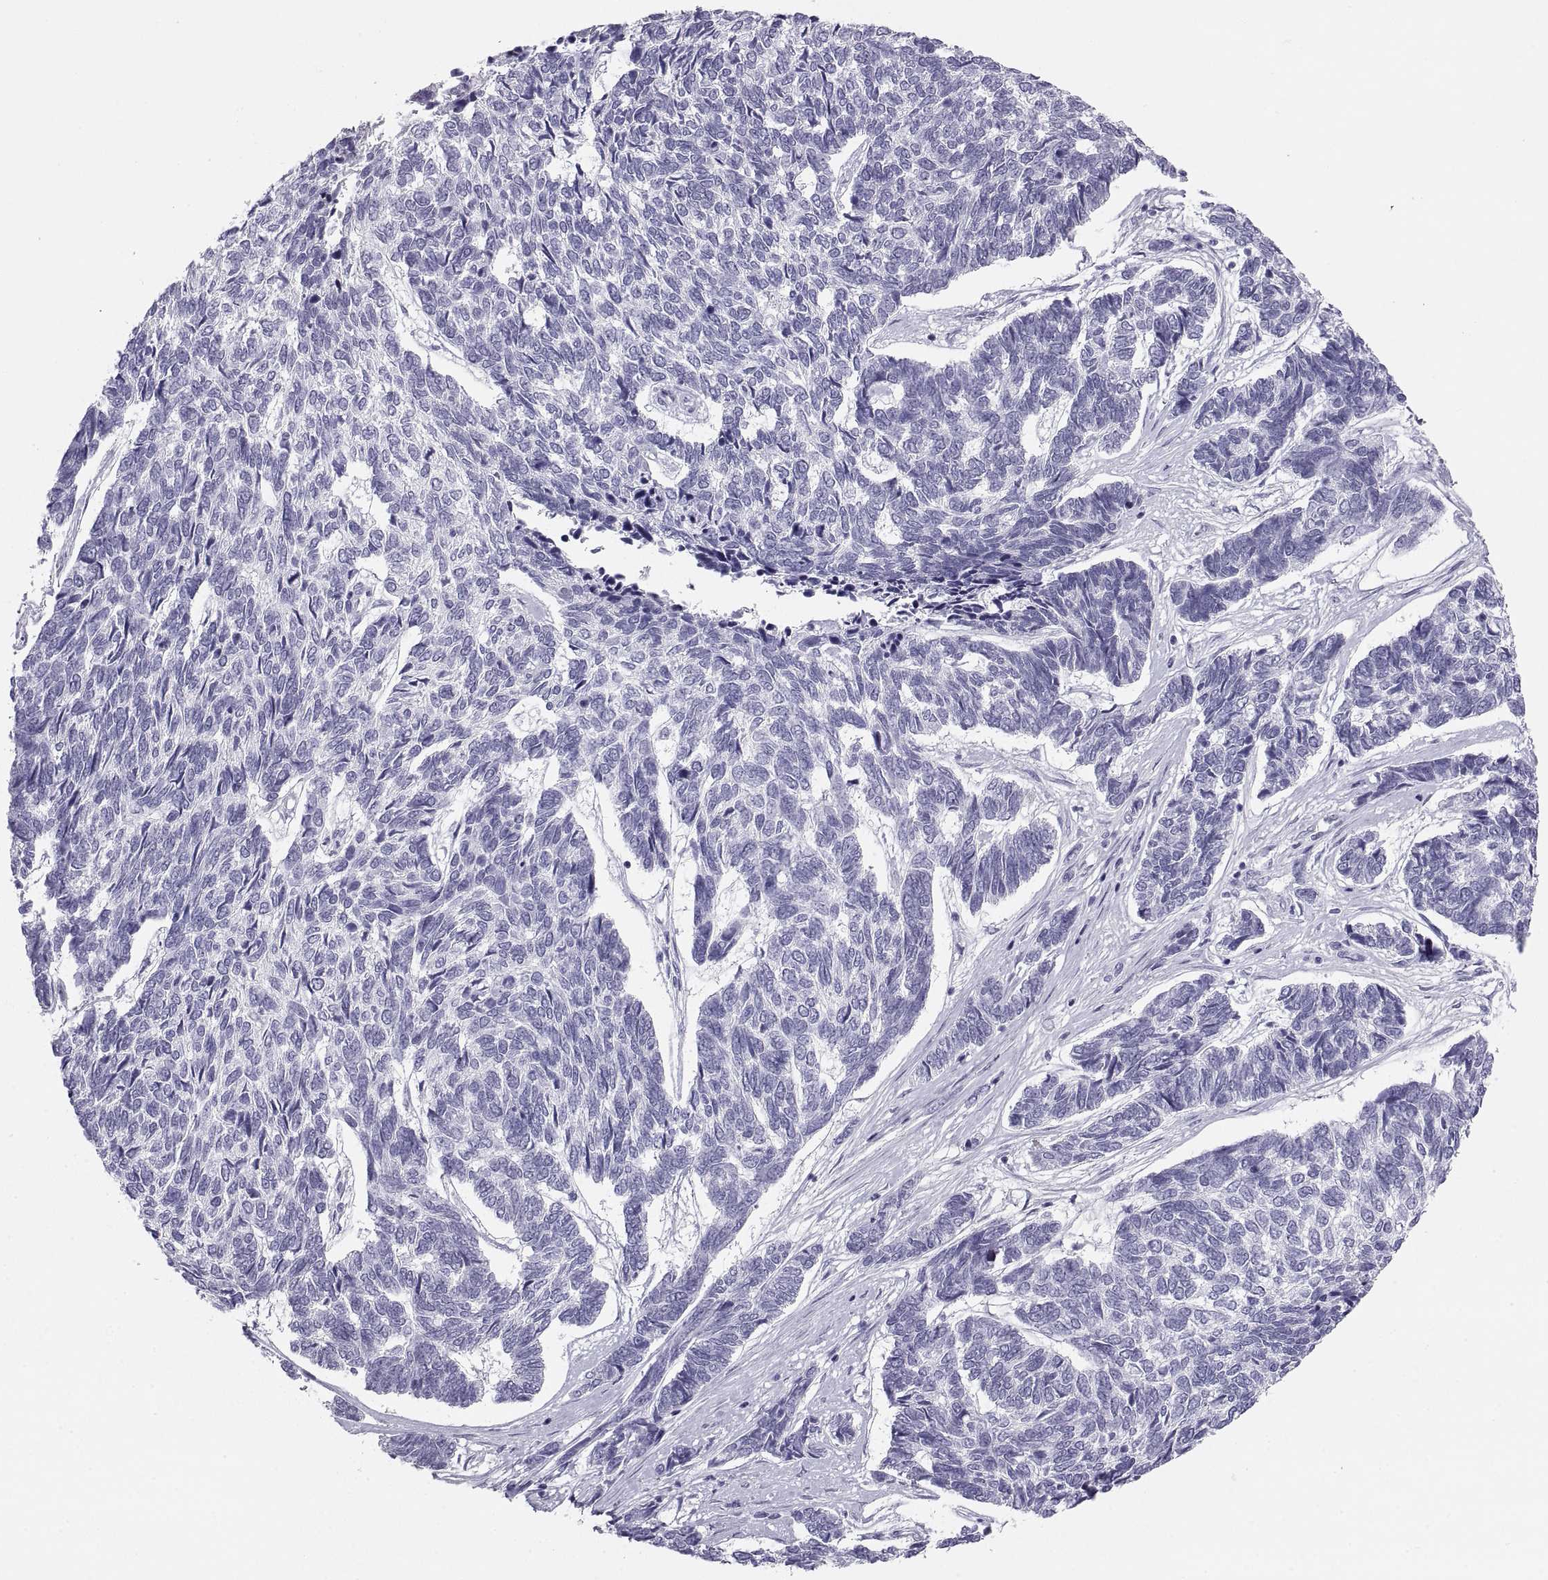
{"staining": {"intensity": "negative", "quantity": "none", "location": "none"}, "tissue": "skin cancer", "cell_type": "Tumor cells", "image_type": "cancer", "snomed": [{"axis": "morphology", "description": "Basal cell carcinoma"}, {"axis": "topography", "description": "Skin"}], "caption": "High power microscopy histopathology image of an IHC histopathology image of skin cancer, revealing no significant positivity in tumor cells.", "gene": "SEMG1", "patient": {"sex": "female", "age": 65}}